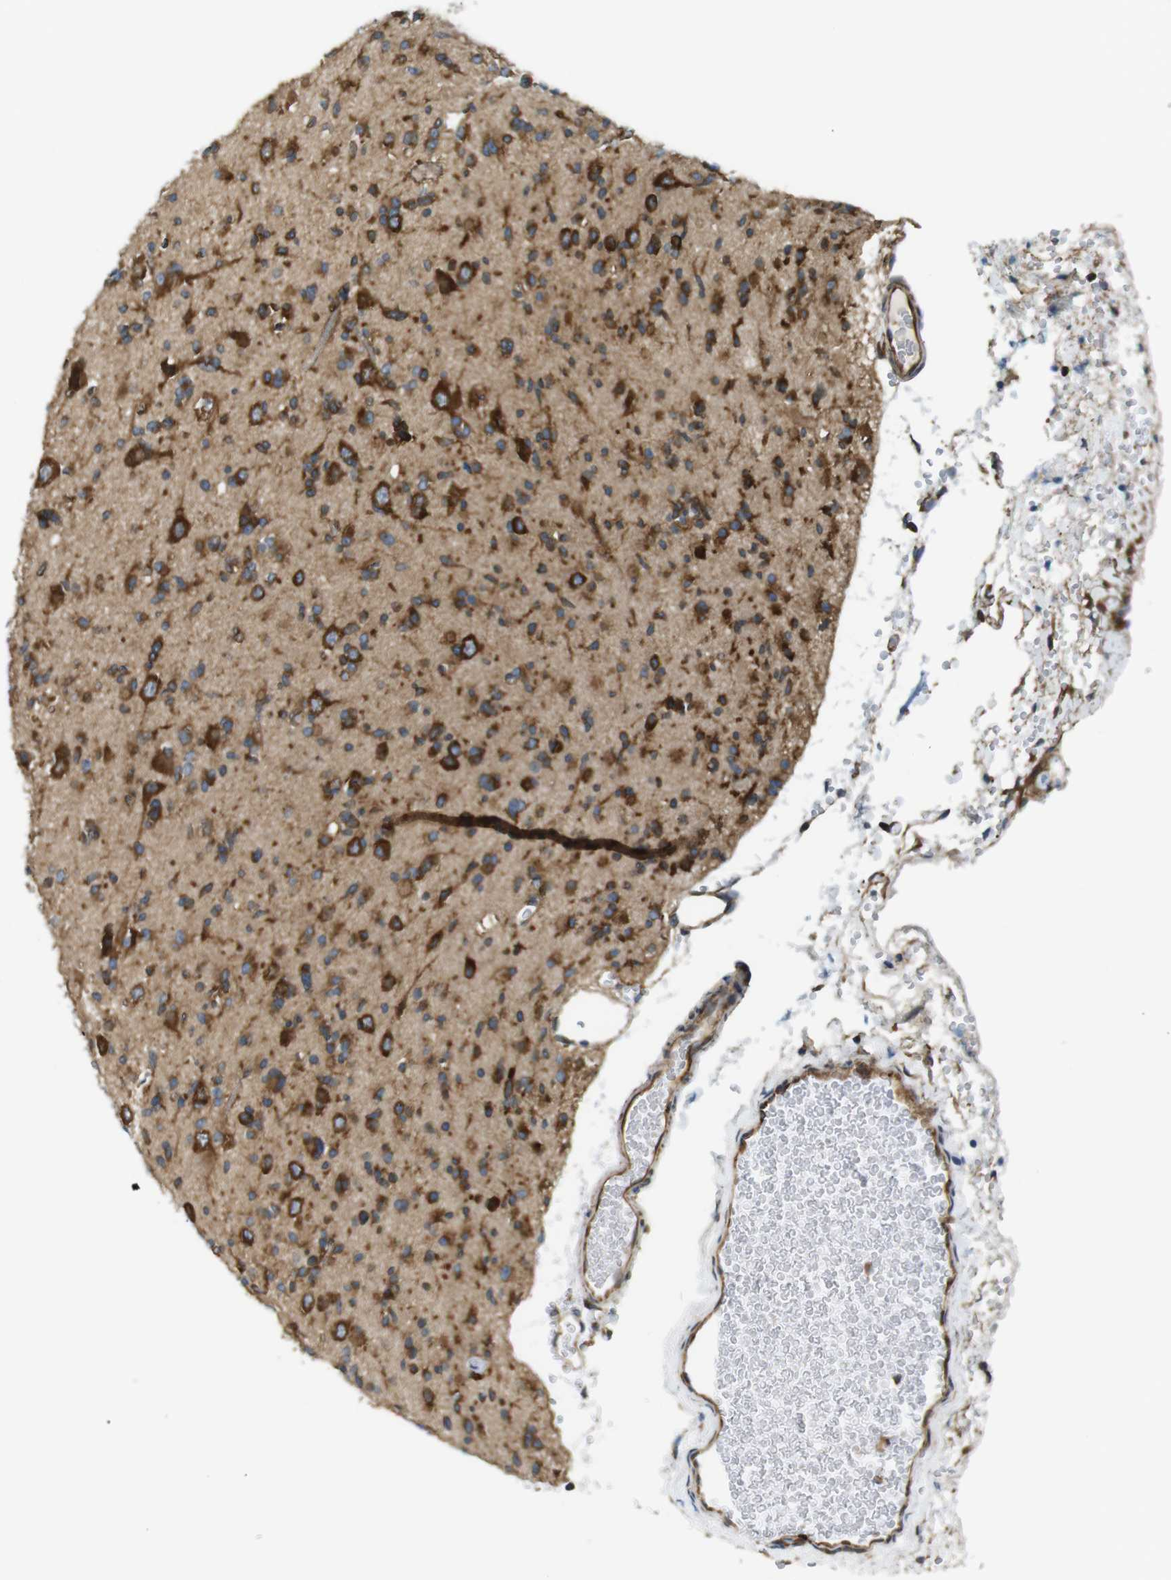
{"staining": {"intensity": "strong", "quantity": ">75%", "location": "cytoplasmic/membranous"}, "tissue": "glioma", "cell_type": "Tumor cells", "image_type": "cancer", "snomed": [{"axis": "morphology", "description": "Glioma, malignant, Low grade"}, {"axis": "topography", "description": "Brain"}], "caption": "The histopathology image demonstrates staining of glioma, revealing strong cytoplasmic/membranous protein staining (brown color) within tumor cells. The protein is shown in brown color, while the nuclei are stained blue.", "gene": "TSC1", "patient": {"sex": "female", "age": 22}}